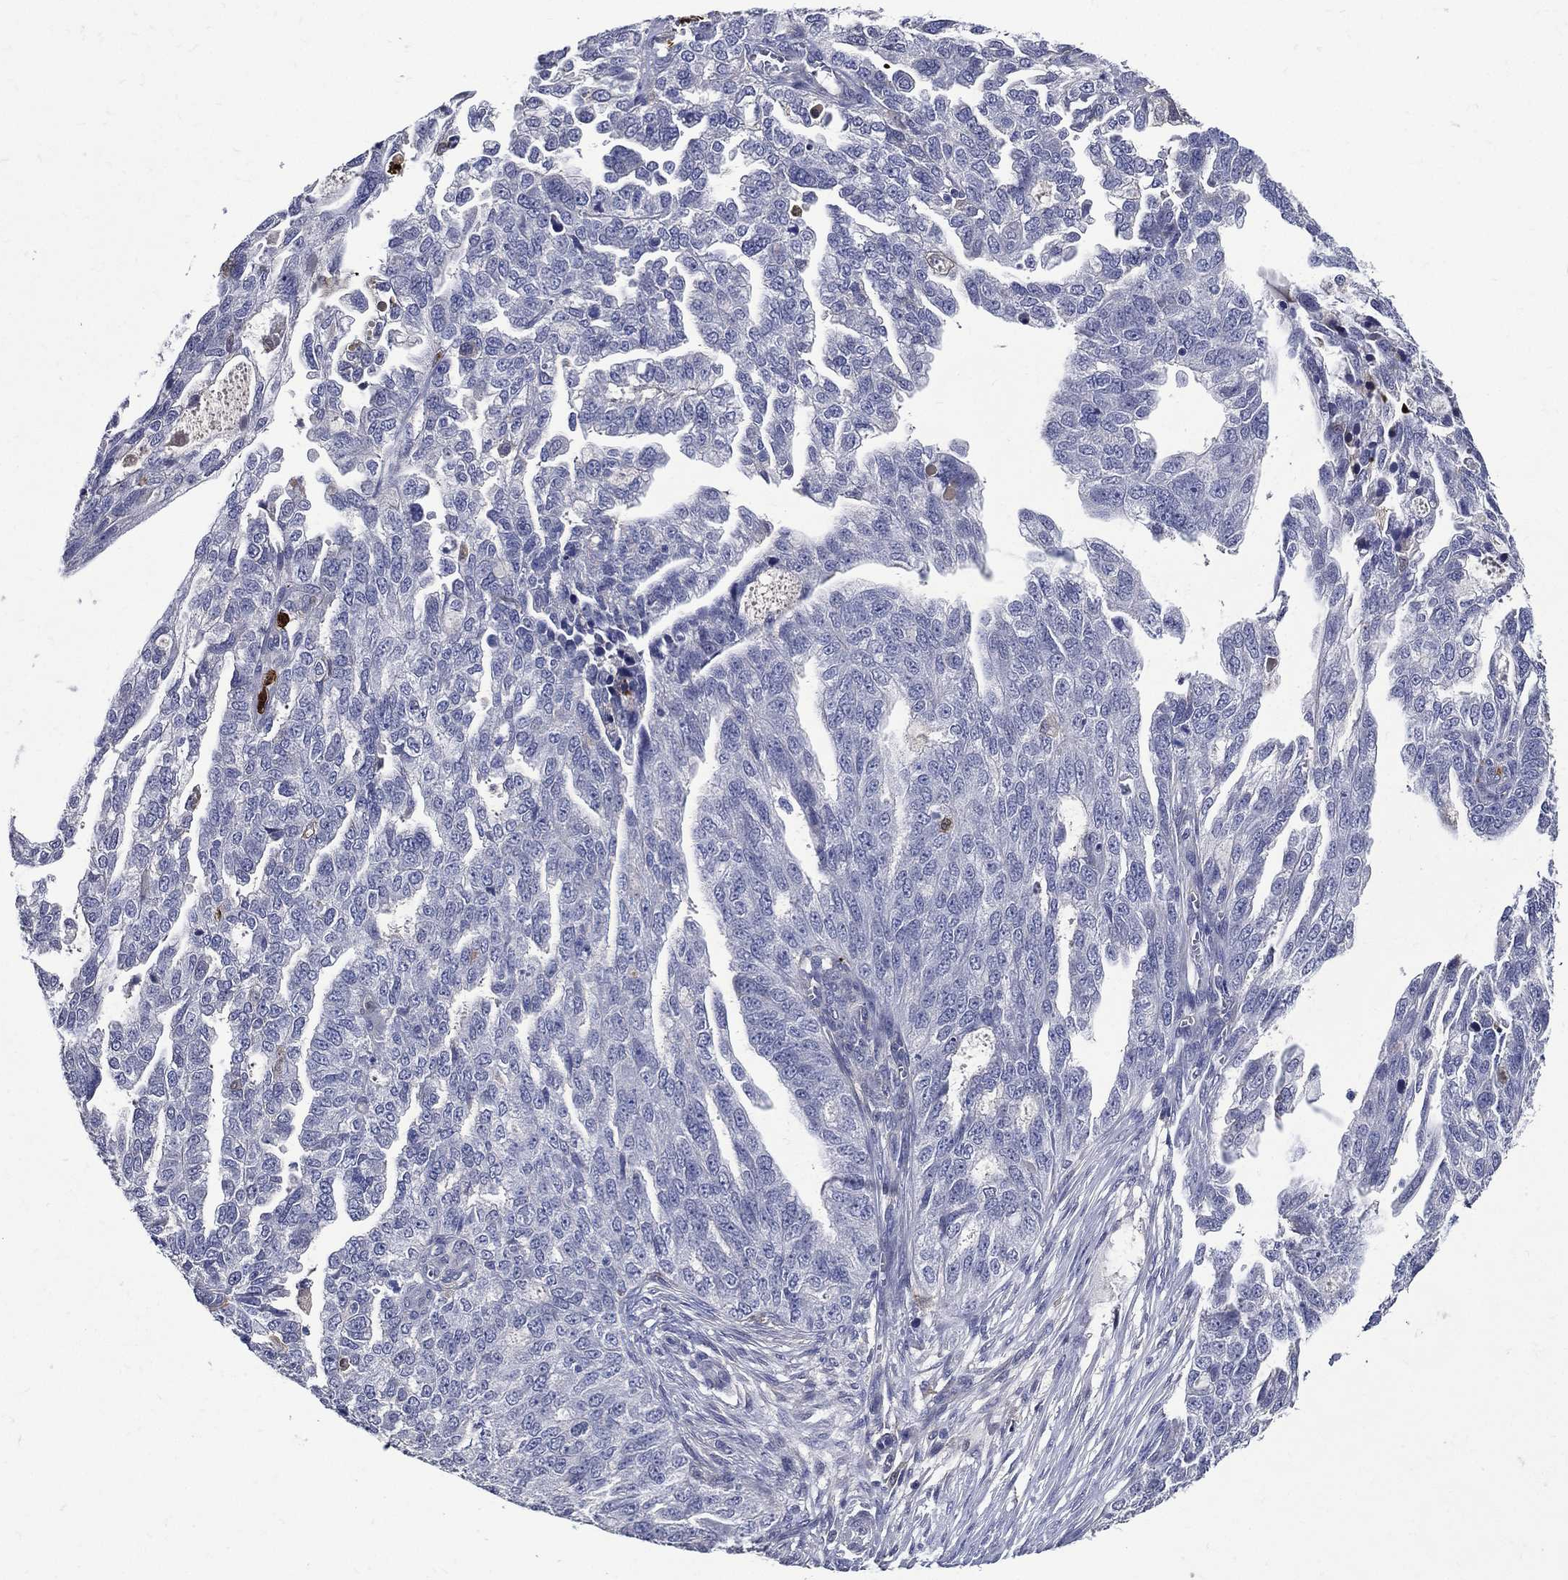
{"staining": {"intensity": "negative", "quantity": "none", "location": "none"}, "tissue": "ovarian cancer", "cell_type": "Tumor cells", "image_type": "cancer", "snomed": [{"axis": "morphology", "description": "Cystadenocarcinoma, serous, NOS"}, {"axis": "topography", "description": "Ovary"}], "caption": "High power microscopy image of an IHC image of ovarian serous cystadenocarcinoma, revealing no significant staining in tumor cells. Brightfield microscopy of immunohistochemistry (IHC) stained with DAB (brown) and hematoxylin (blue), captured at high magnification.", "gene": "GPR171", "patient": {"sex": "female", "age": 51}}